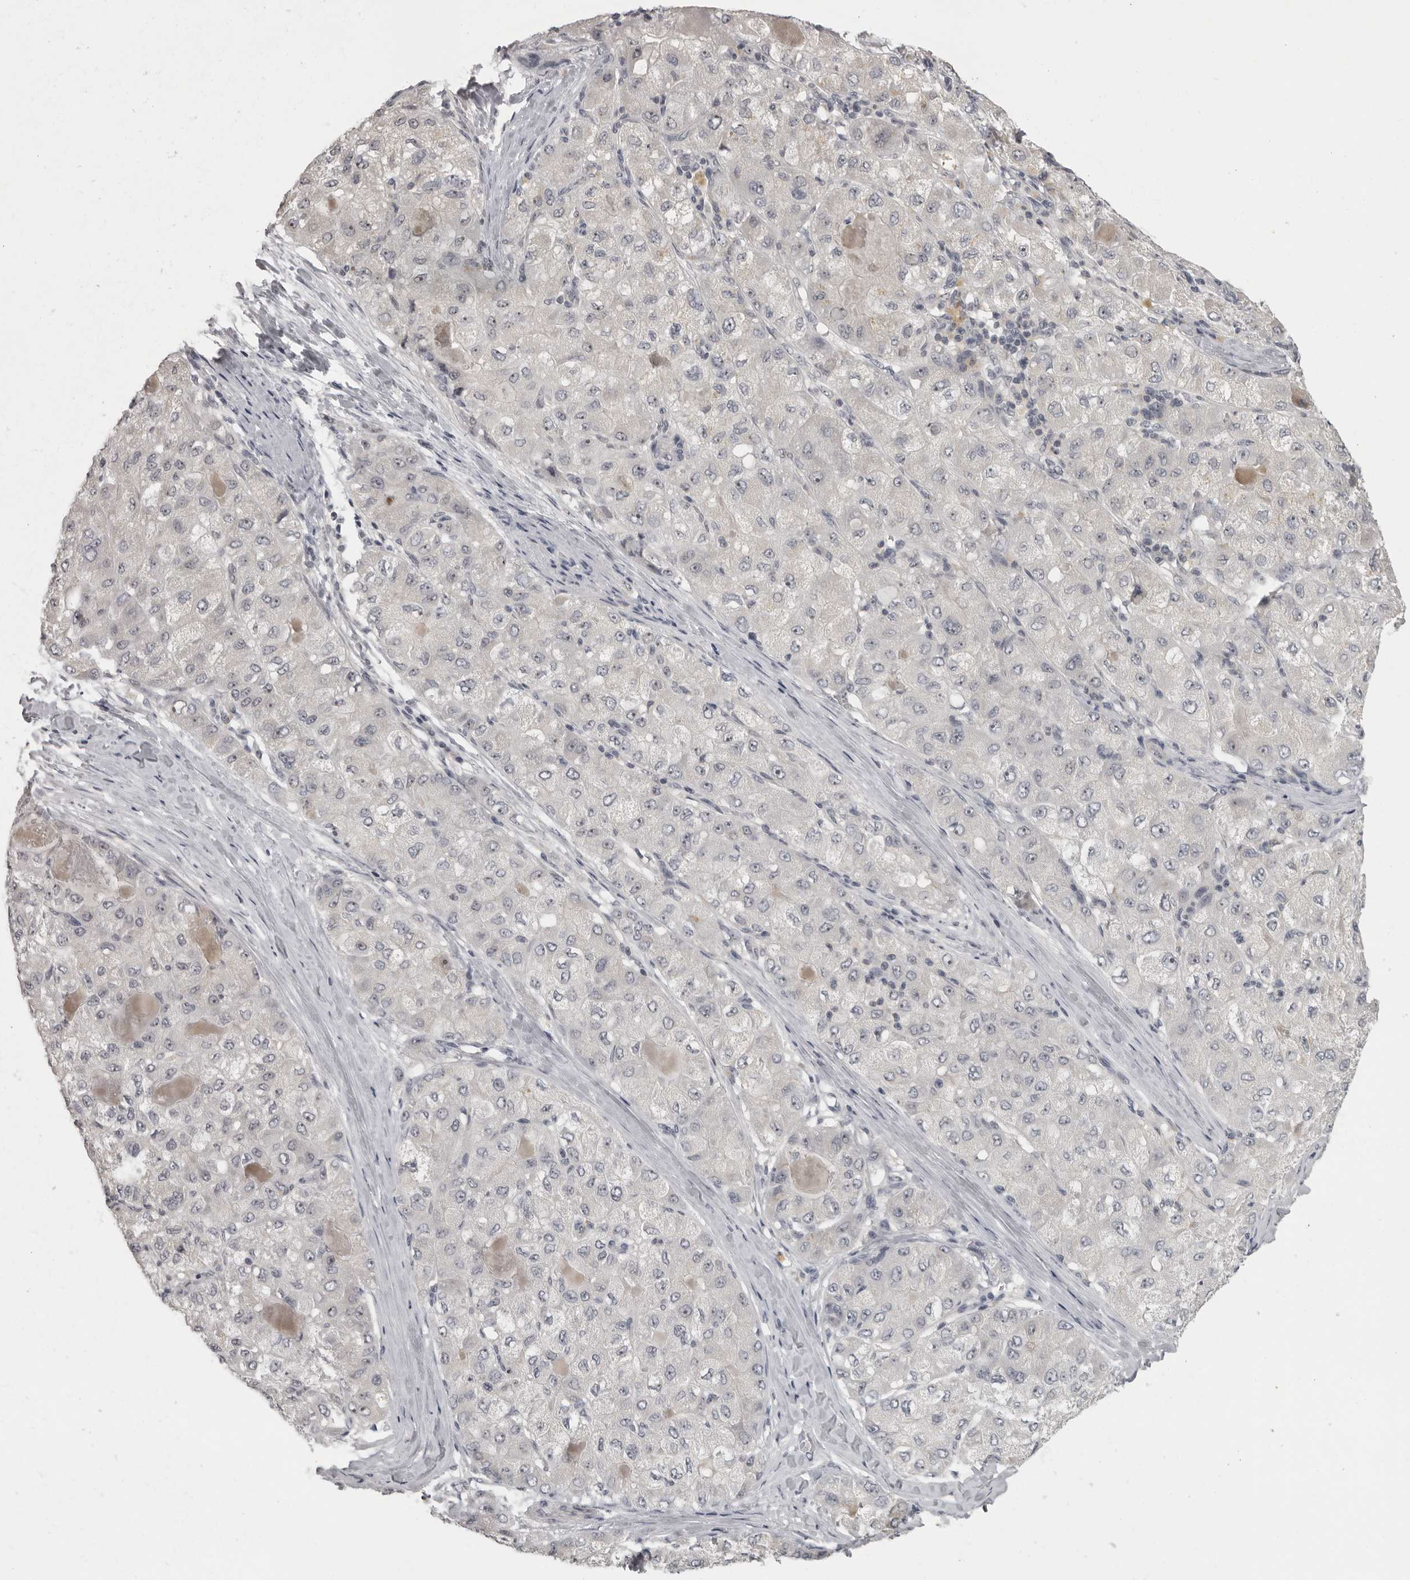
{"staining": {"intensity": "negative", "quantity": "none", "location": "none"}, "tissue": "liver cancer", "cell_type": "Tumor cells", "image_type": "cancer", "snomed": [{"axis": "morphology", "description": "Carcinoma, Hepatocellular, NOS"}, {"axis": "topography", "description": "Liver"}], "caption": "IHC photomicrograph of hepatocellular carcinoma (liver) stained for a protein (brown), which exhibits no staining in tumor cells.", "gene": "MRTO4", "patient": {"sex": "male", "age": 80}}